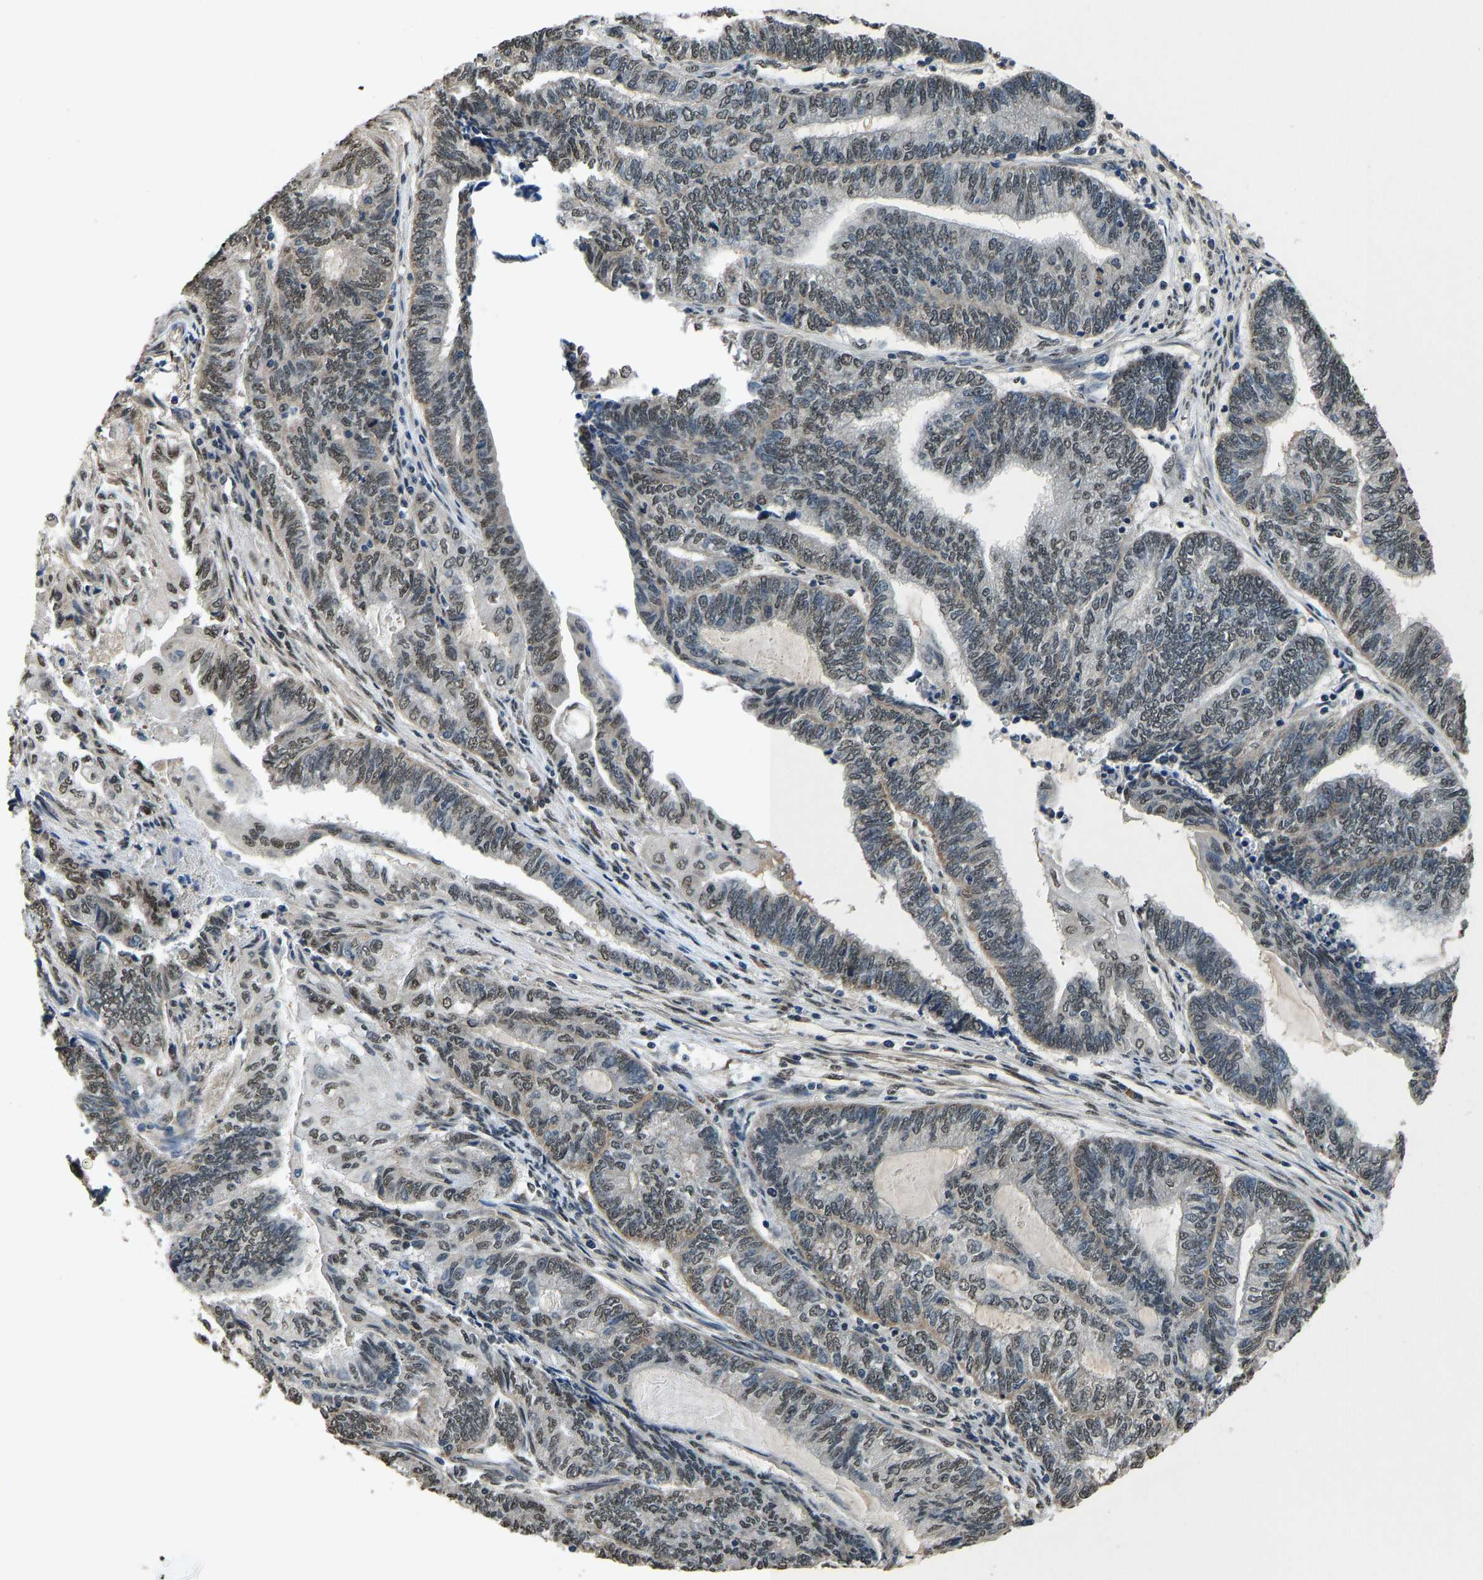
{"staining": {"intensity": "weak", "quantity": "25%-75%", "location": "nuclear"}, "tissue": "endometrial cancer", "cell_type": "Tumor cells", "image_type": "cancer", "snomed": [{"axis": "morphology", "description": "Adenocarcinoma, NOS"}, {"axis": "topography", "description": "Uterus"}, {"axis": "topography", "description": "Endometrium"}], "caption": "Adenocarcinoma (endometrial) stained for a protein reveals weak nuclear positivity in tumor cells.", "gene": "FOS", "patient": {"sex": "female", "age": 70}}